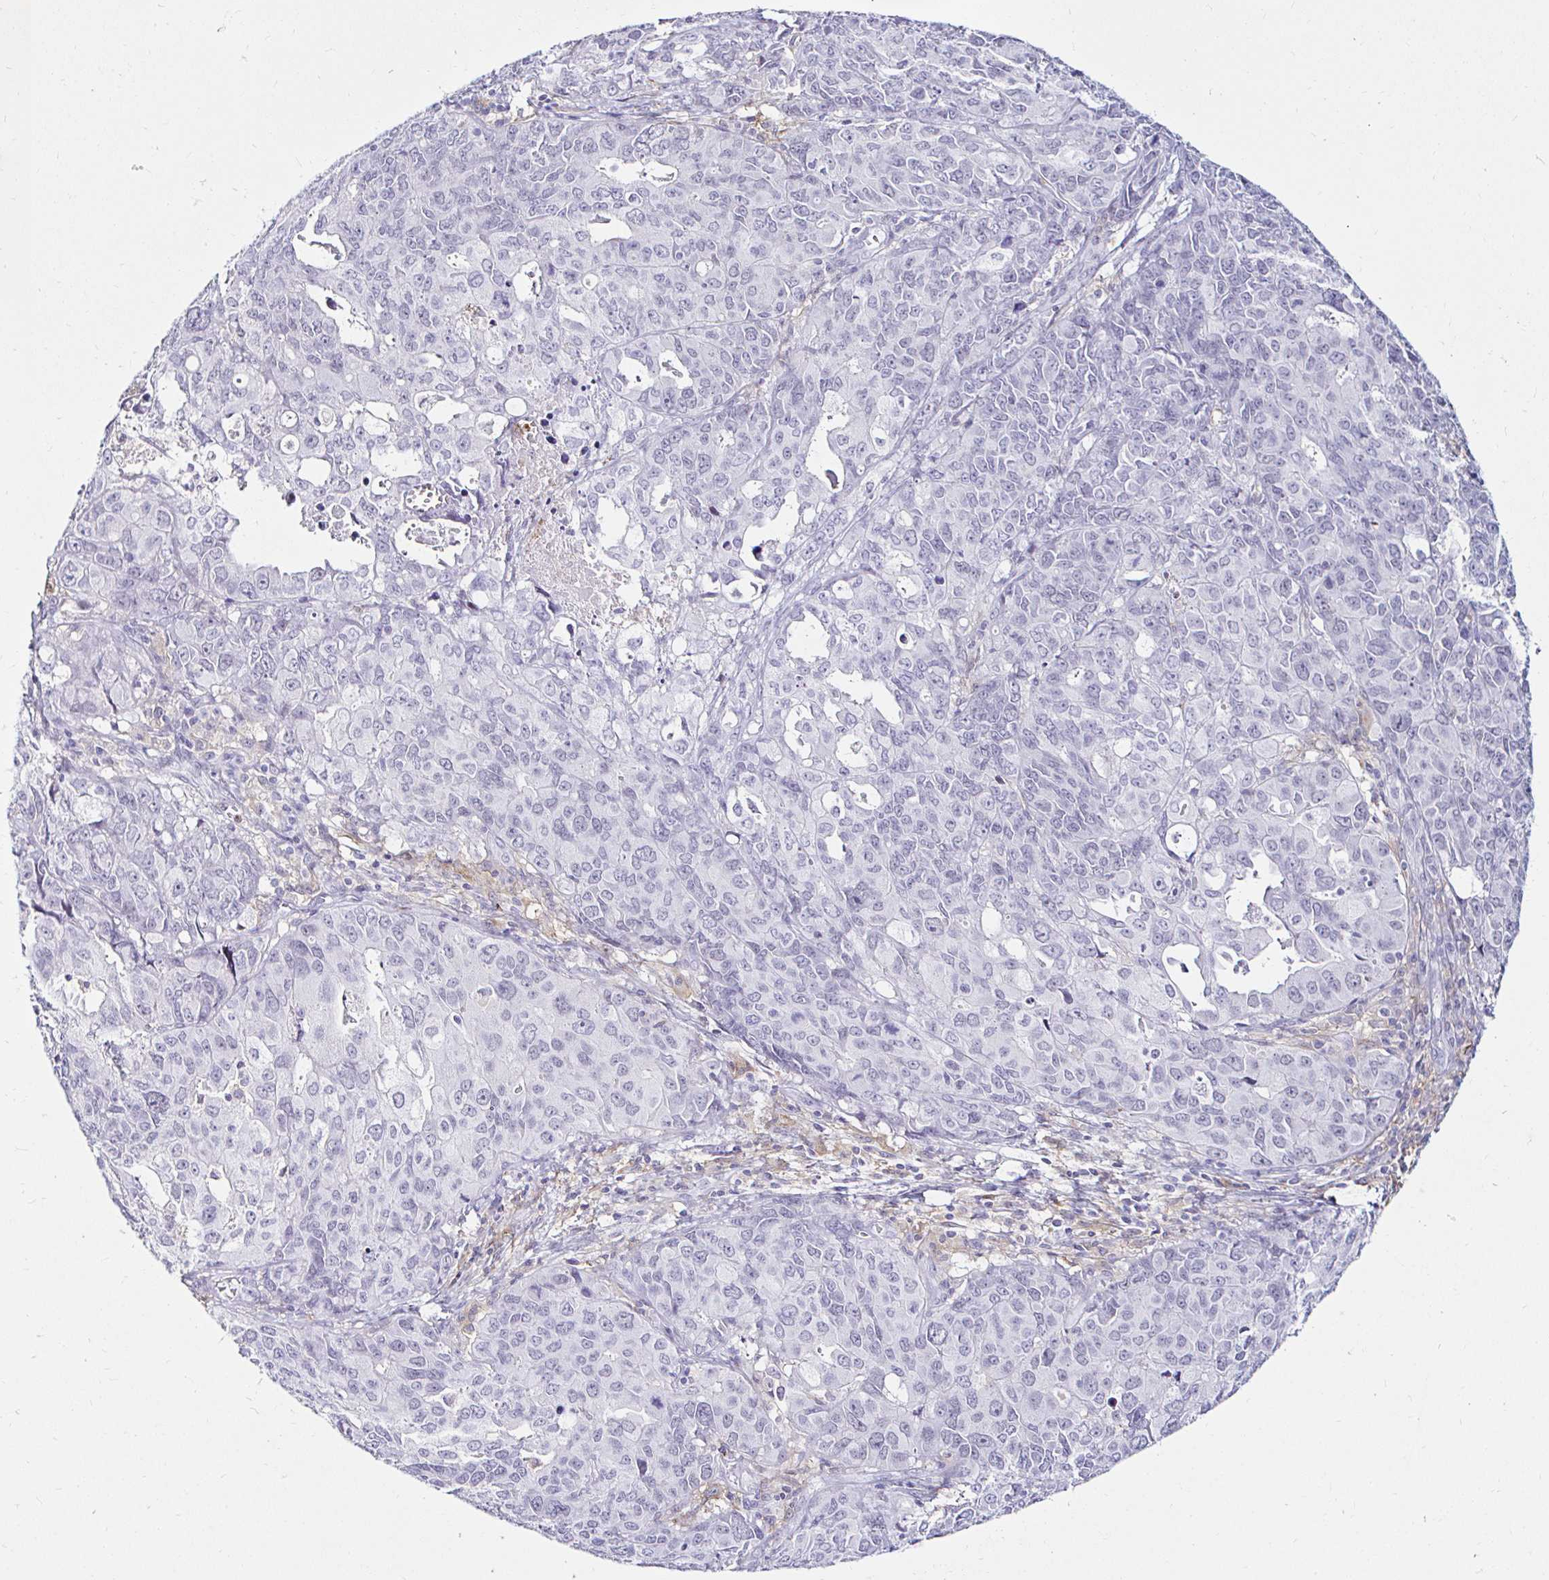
{"staining": {"intensity": "negative", "quantity": "none", "location": "none"}, "tissue": "endometrial cancer", "cell_type": "Tumor cells", "image_type": "cancer", "snomed": [{"axis": "morphology", "description": "Adenocarcinoma, NOS"}, {"axis": "topography", "description": "Uterus"}], "caption": "The histopathology image reveals no significant expression in tumor cells of endometrial cancer.", "gene": "CYBB", "patient": {"sex": "female", "age": 79}}